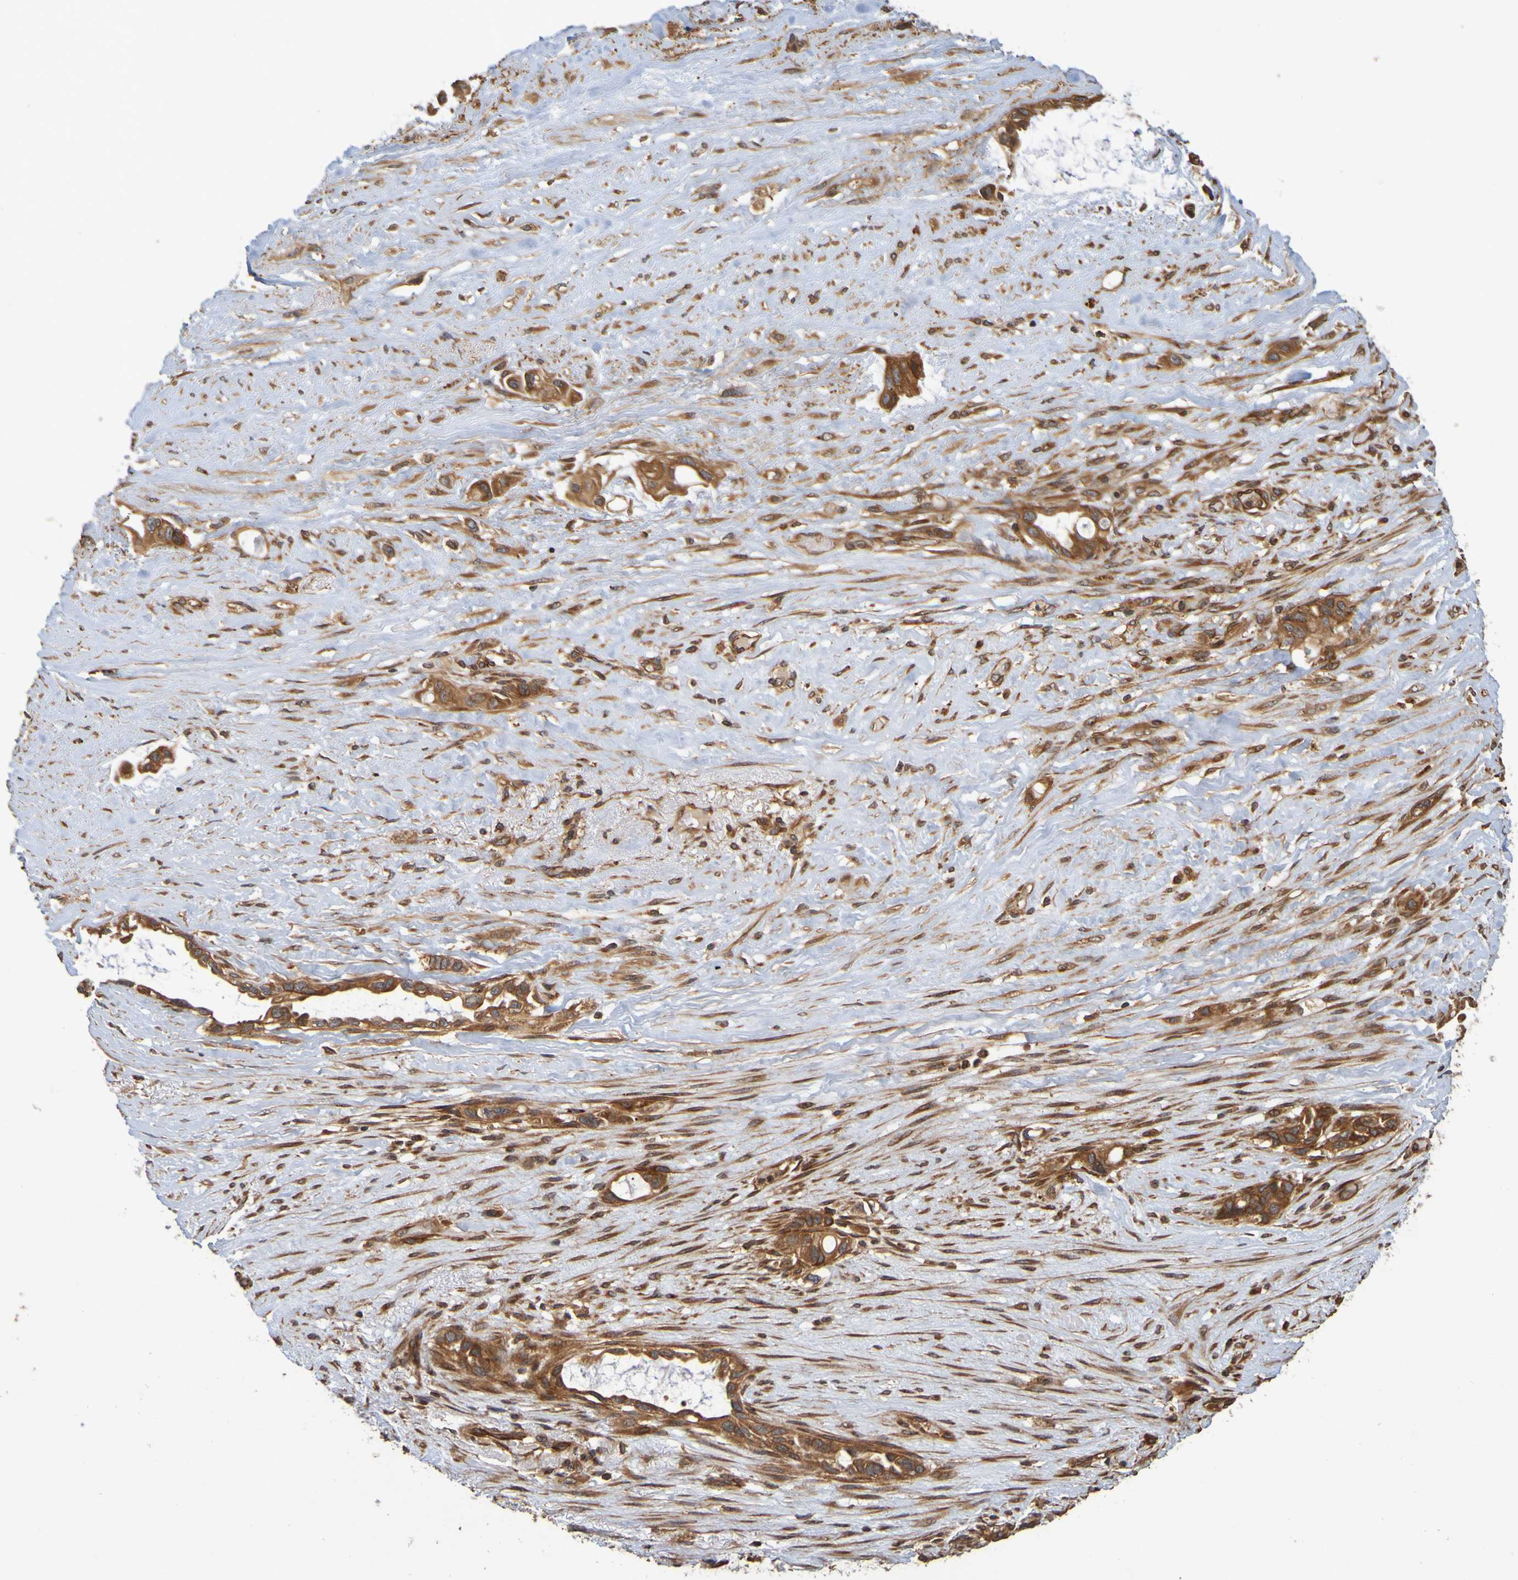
{"staining": {"intensity": "strong", "quantity": ">75%", "location": "cytoplasmic/membranous"}, "tissue": "liver cancer", "cell_type": "Tumor cells", "image_type": "cancer", "snomed": [{"axis": "morphology", "description": "Cholangiocarcinoma"}, {"axis": "topography", "description": "Liver"}], "caption": "Immunohistochemistry (IHC) histopathology image of liver cancer stained for a protein (brown), which demonstrates high levels of strong cytoplasmic/membranous positivity in about >75% of tumor cells.", "gene": "OCRL", "patient": {"sex": "female", "age": 65}}